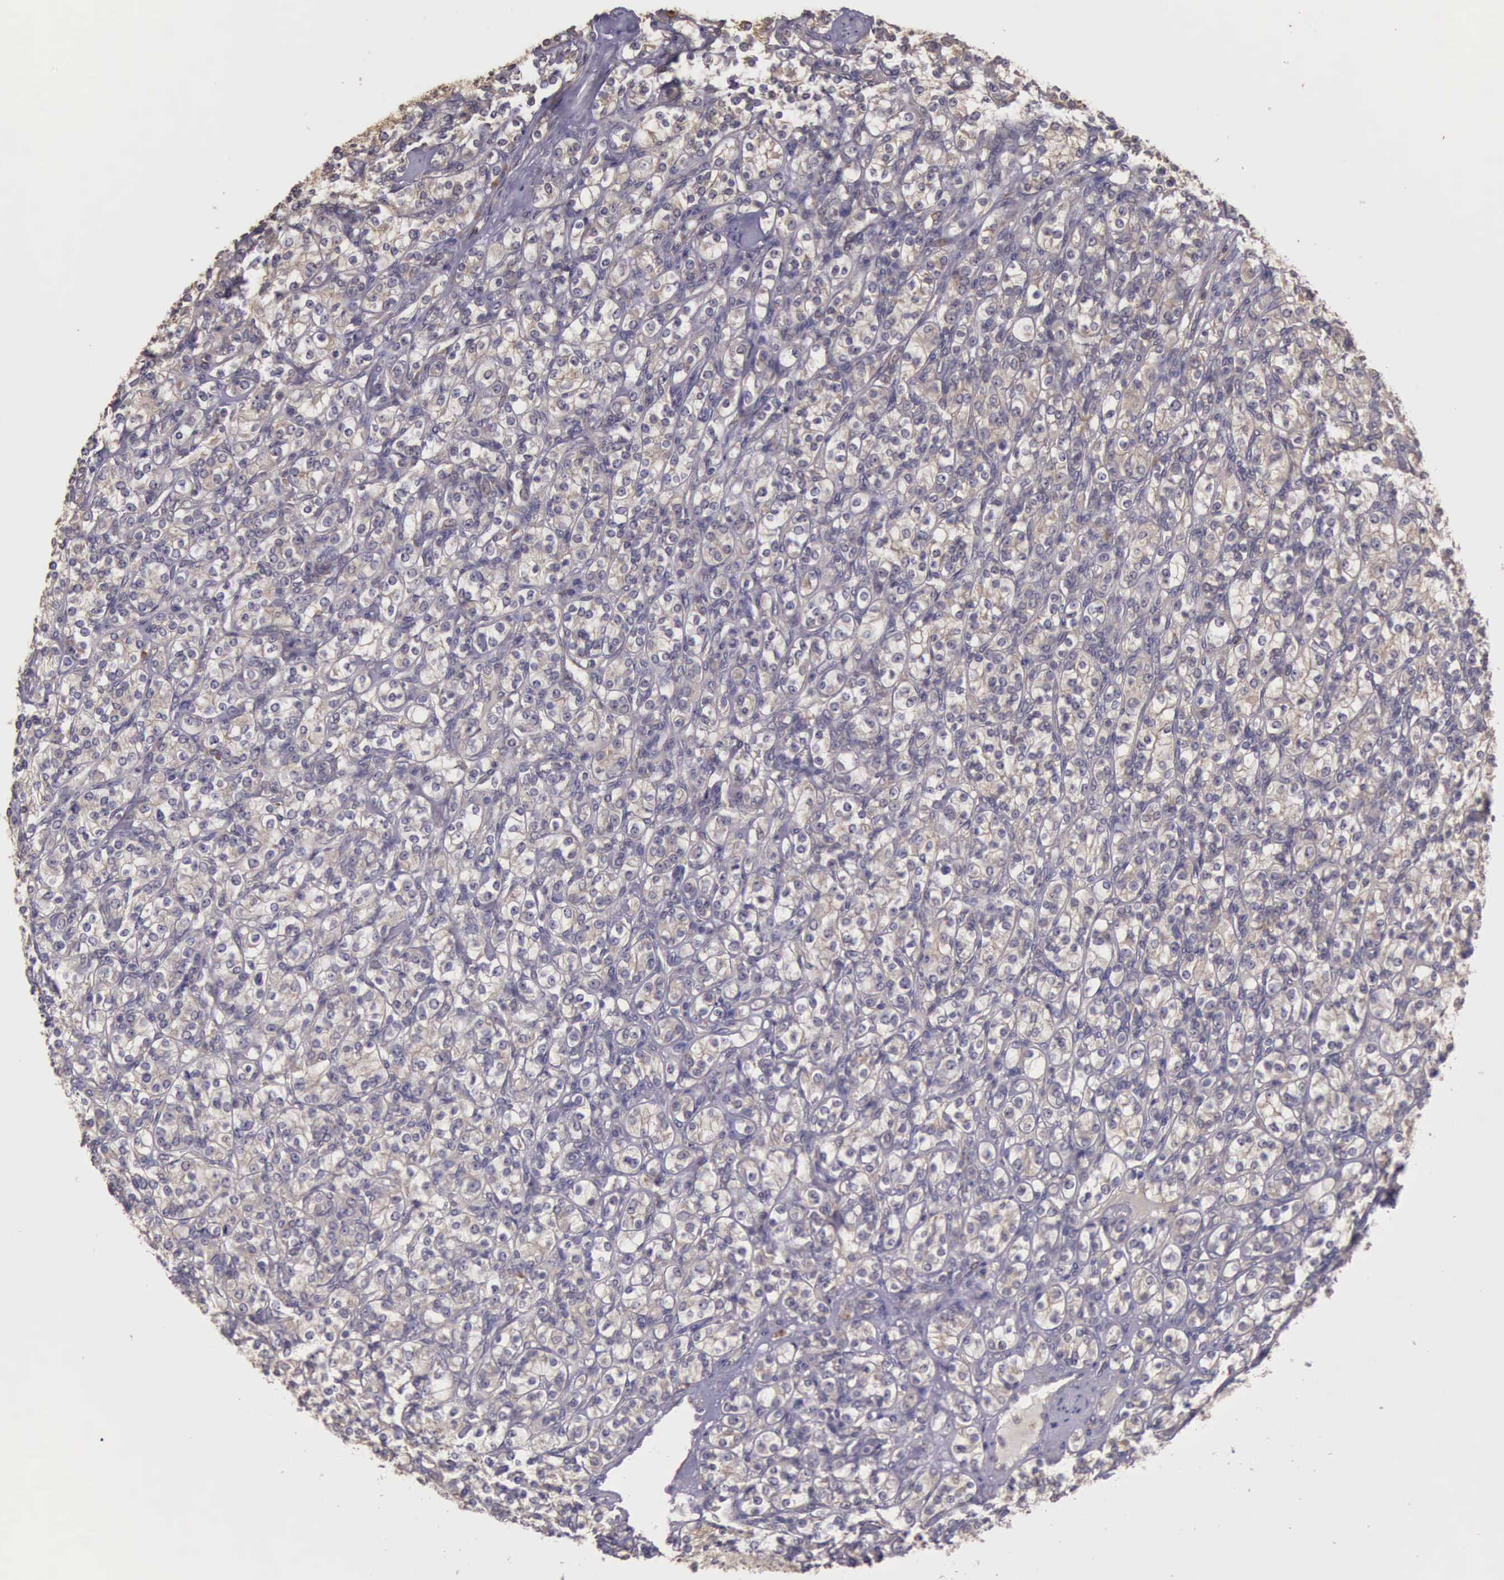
{"staining": {"intensity": "weak", "quantity": ">75%", "location": "cytoplasmic/membranous"}, "tissue": "renal cancer", "cell_type": "Tumor cells", "image_type": "cancer", "snomed": [{"axis": "morphology", "description": "Adenocarcinoma, NOS"}, {"axis": "topography", "description": "Kidney"}], "caption": "IHC staining of renal adenocarcinoma, which exhibits low levels of weak cytoplasmic/membranous positivity in about >75% of tumor cells indicating weak cytoplasmic/membranous protein expression. The staining was performed using DAB (3,3'-diaminobenzidine) (brown) for protein detection and nuclei were counterstained in hematoxylin (blue).", "gene": "EIF5", "patient": {"sex": "male", "age": 77}}